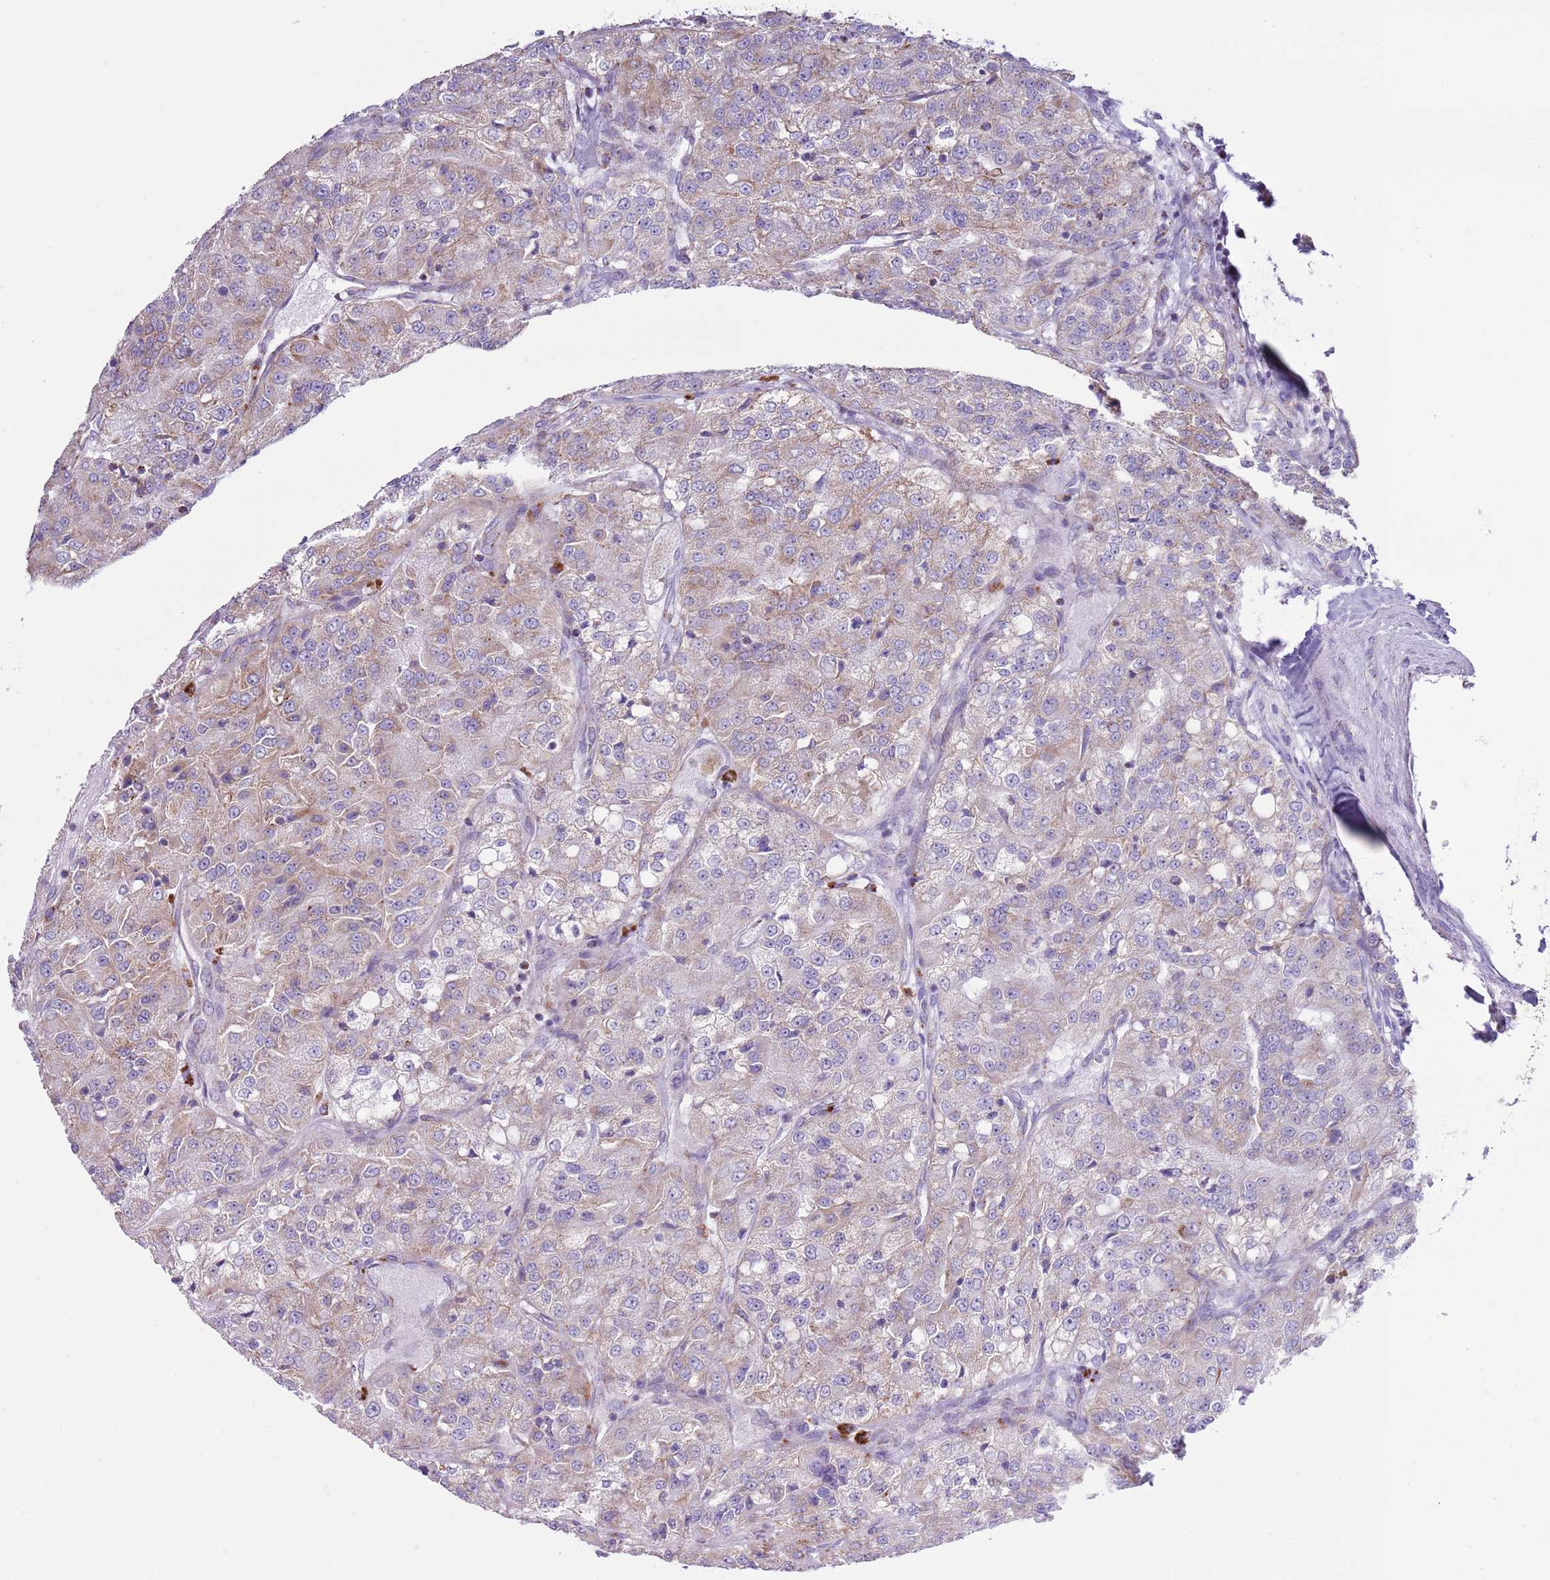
{"staining": {"intensity": "weak", "quantity": "25%-75%", "location": "cytoplasmic/membranous"}, "tissue": "renal cancer", "cell_type": "Tumor cells", "image_type": "cancer", "snomed": [{"axis": "morphology", "description": "Adenocarcinoma, NOS"}, {"axis": "topography", "description": "Kidney"}], "caption": "Tumor cells reveal weak cytoplasmic/membranous expression in approximately 25%-75% of cells in renal cancer (adenocarcinoma).", "gene": "ATP6V1B1", "patient": {"sex": "female", "age": 63}}